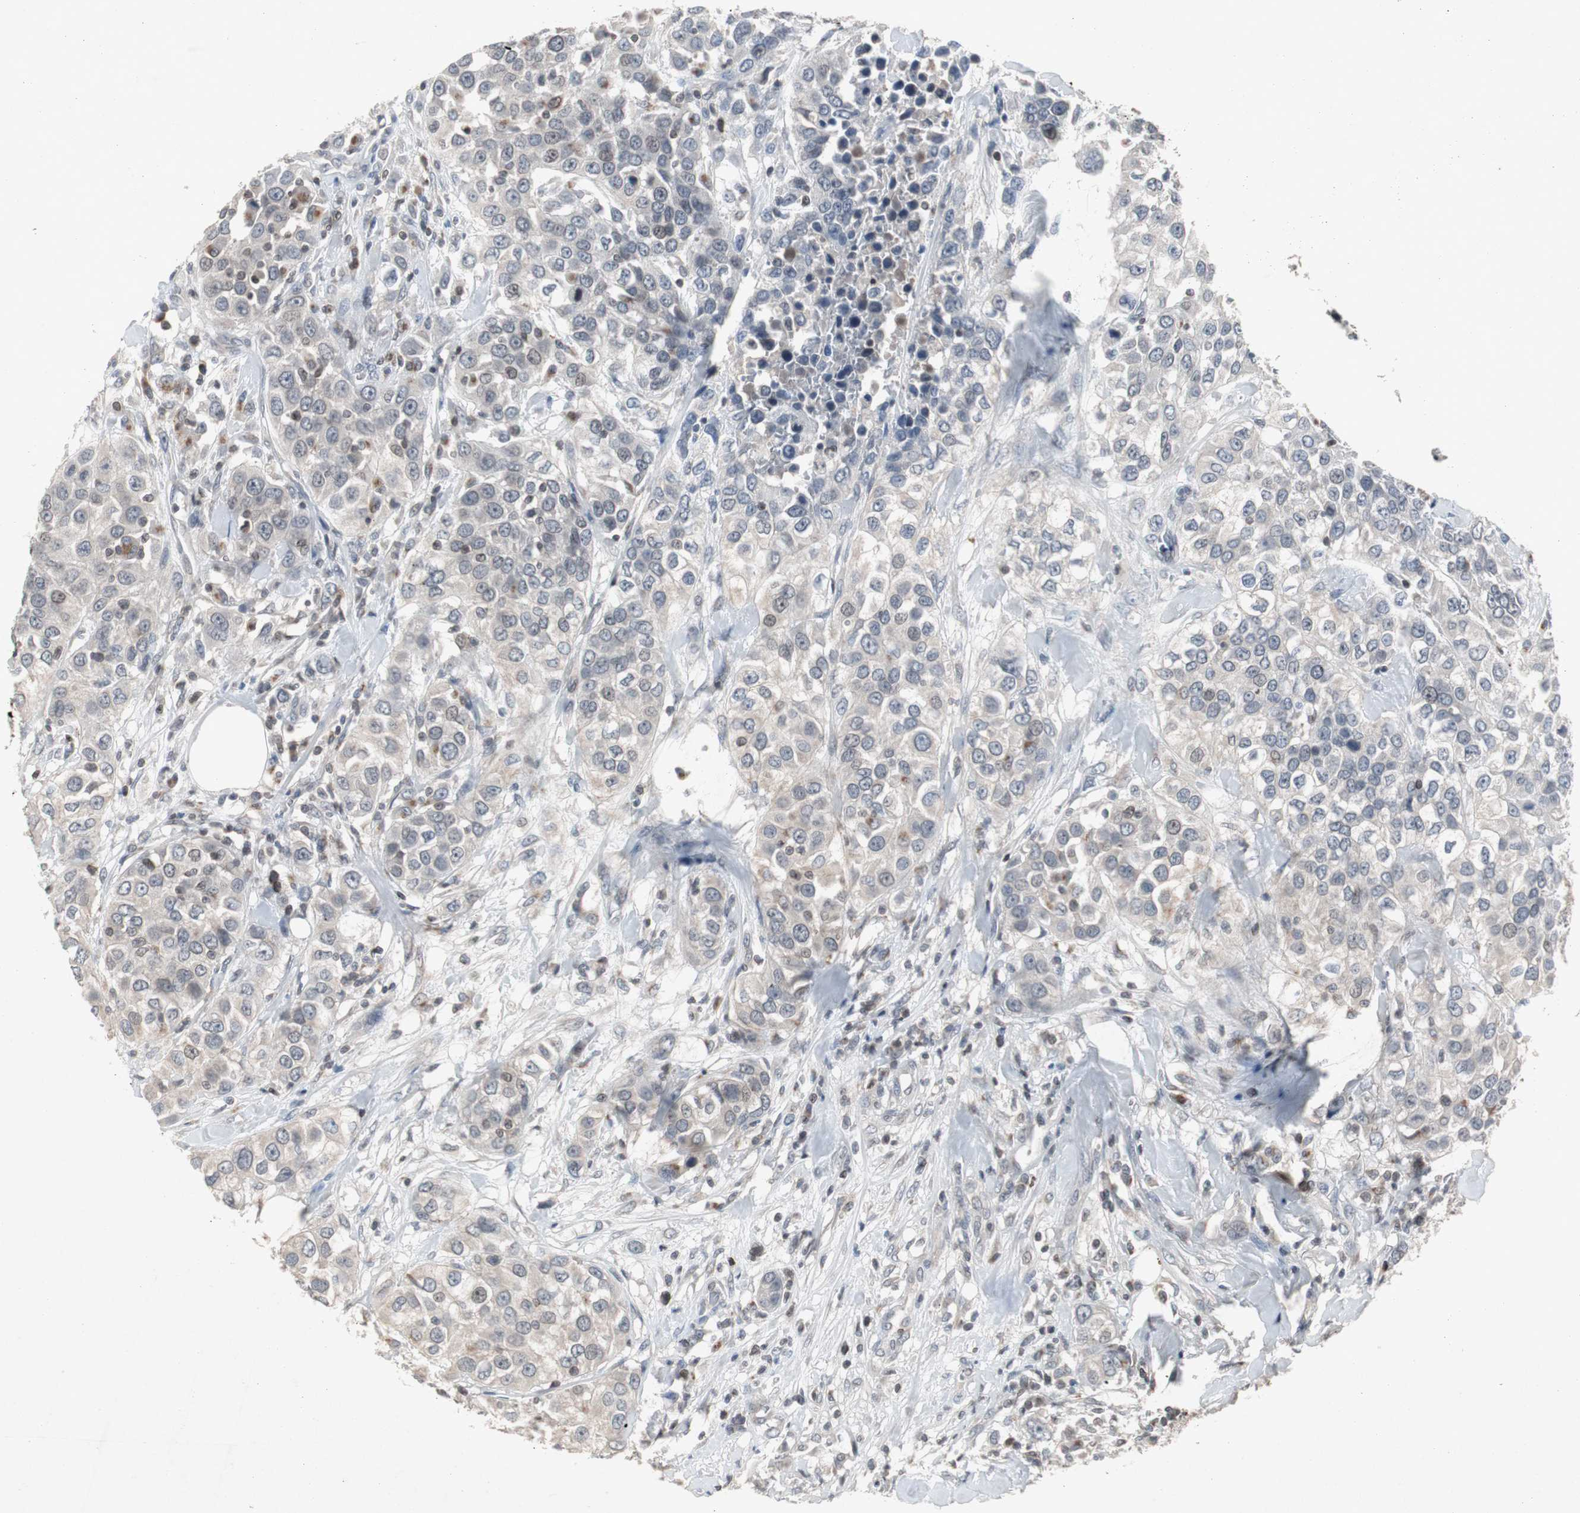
{"staining": {"intensity": "weak", "quantity": "<25%", "location": "cytoplasmic/membranous"}, "tissue": "urothelial cancer", "cell_type": "Tumor cells", "image_type": "cancer", "snomed": [{"axis": "morphology", "description": "Urothelial carcinoma, High grade"}, {"axis": "topography", "description": "Urinary bladder"}], "caption": "The image exhibits no significant expression in tumor cells of urothelial carcinoma (high-grade).", "gene": "ZNF396", "patient": {"sex": "female", "age": 80}}